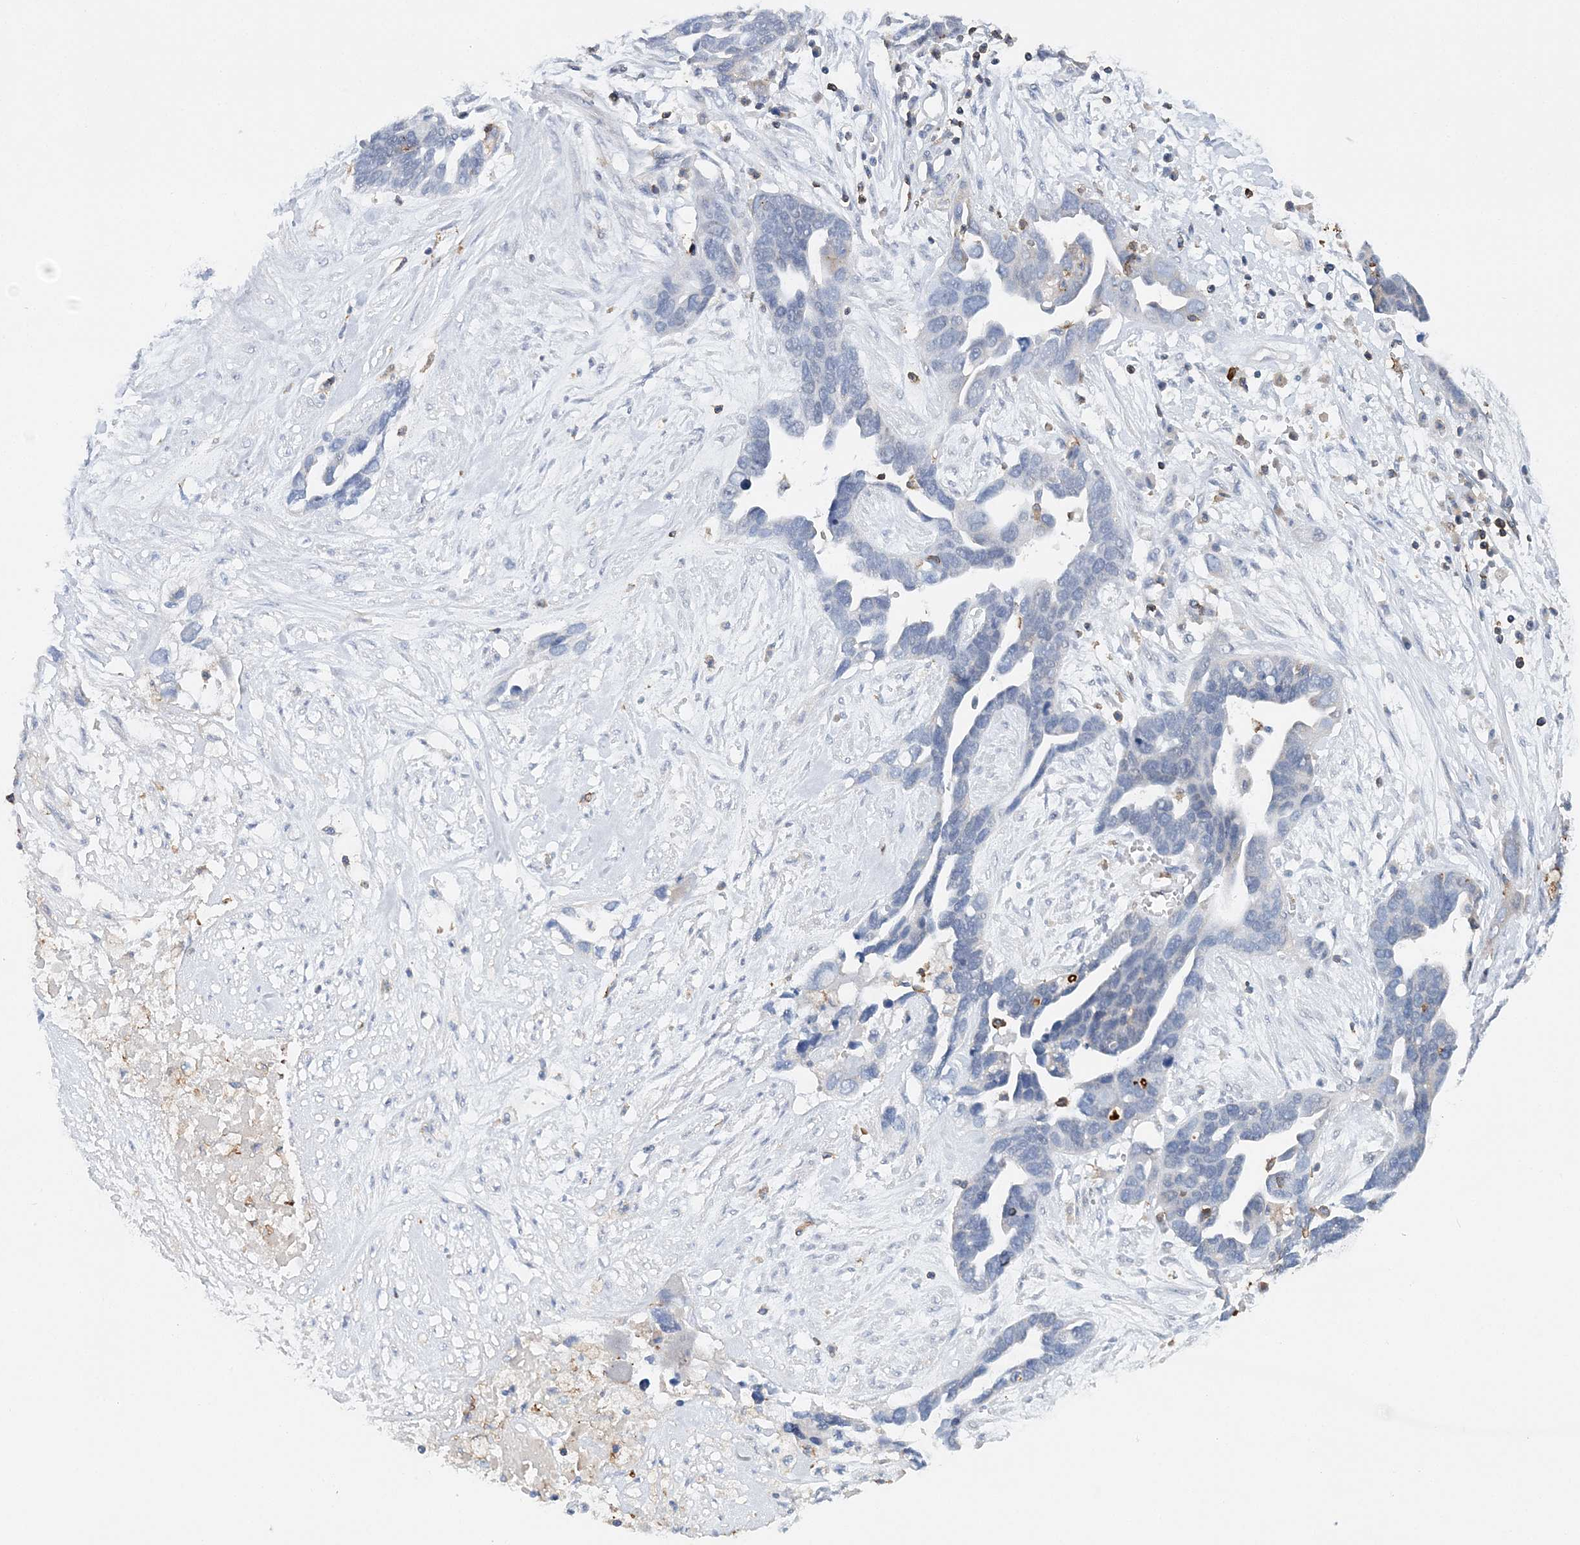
{"staining": {"intensity": "negative", "quantity": "none", "location": "none"}, "tissue": "ovarian cancer", "cell_type": "Tumor cells", "image_type": "cancer", "snomed": [{"axis": "morphology", "description": "Cystadenocarcinoma, serous, NOS"}, {"axis": "topography", "description": "Ovary"}], "caption": "A high-resolution micrograph shows immunohistochemistry (IHC) staining of serous cystadenocarcinoma (ovarian), which reveals no significant expression in tumor cells.", "gene": "PRMT9", "patient": {"sex": "female", "age": 54}}